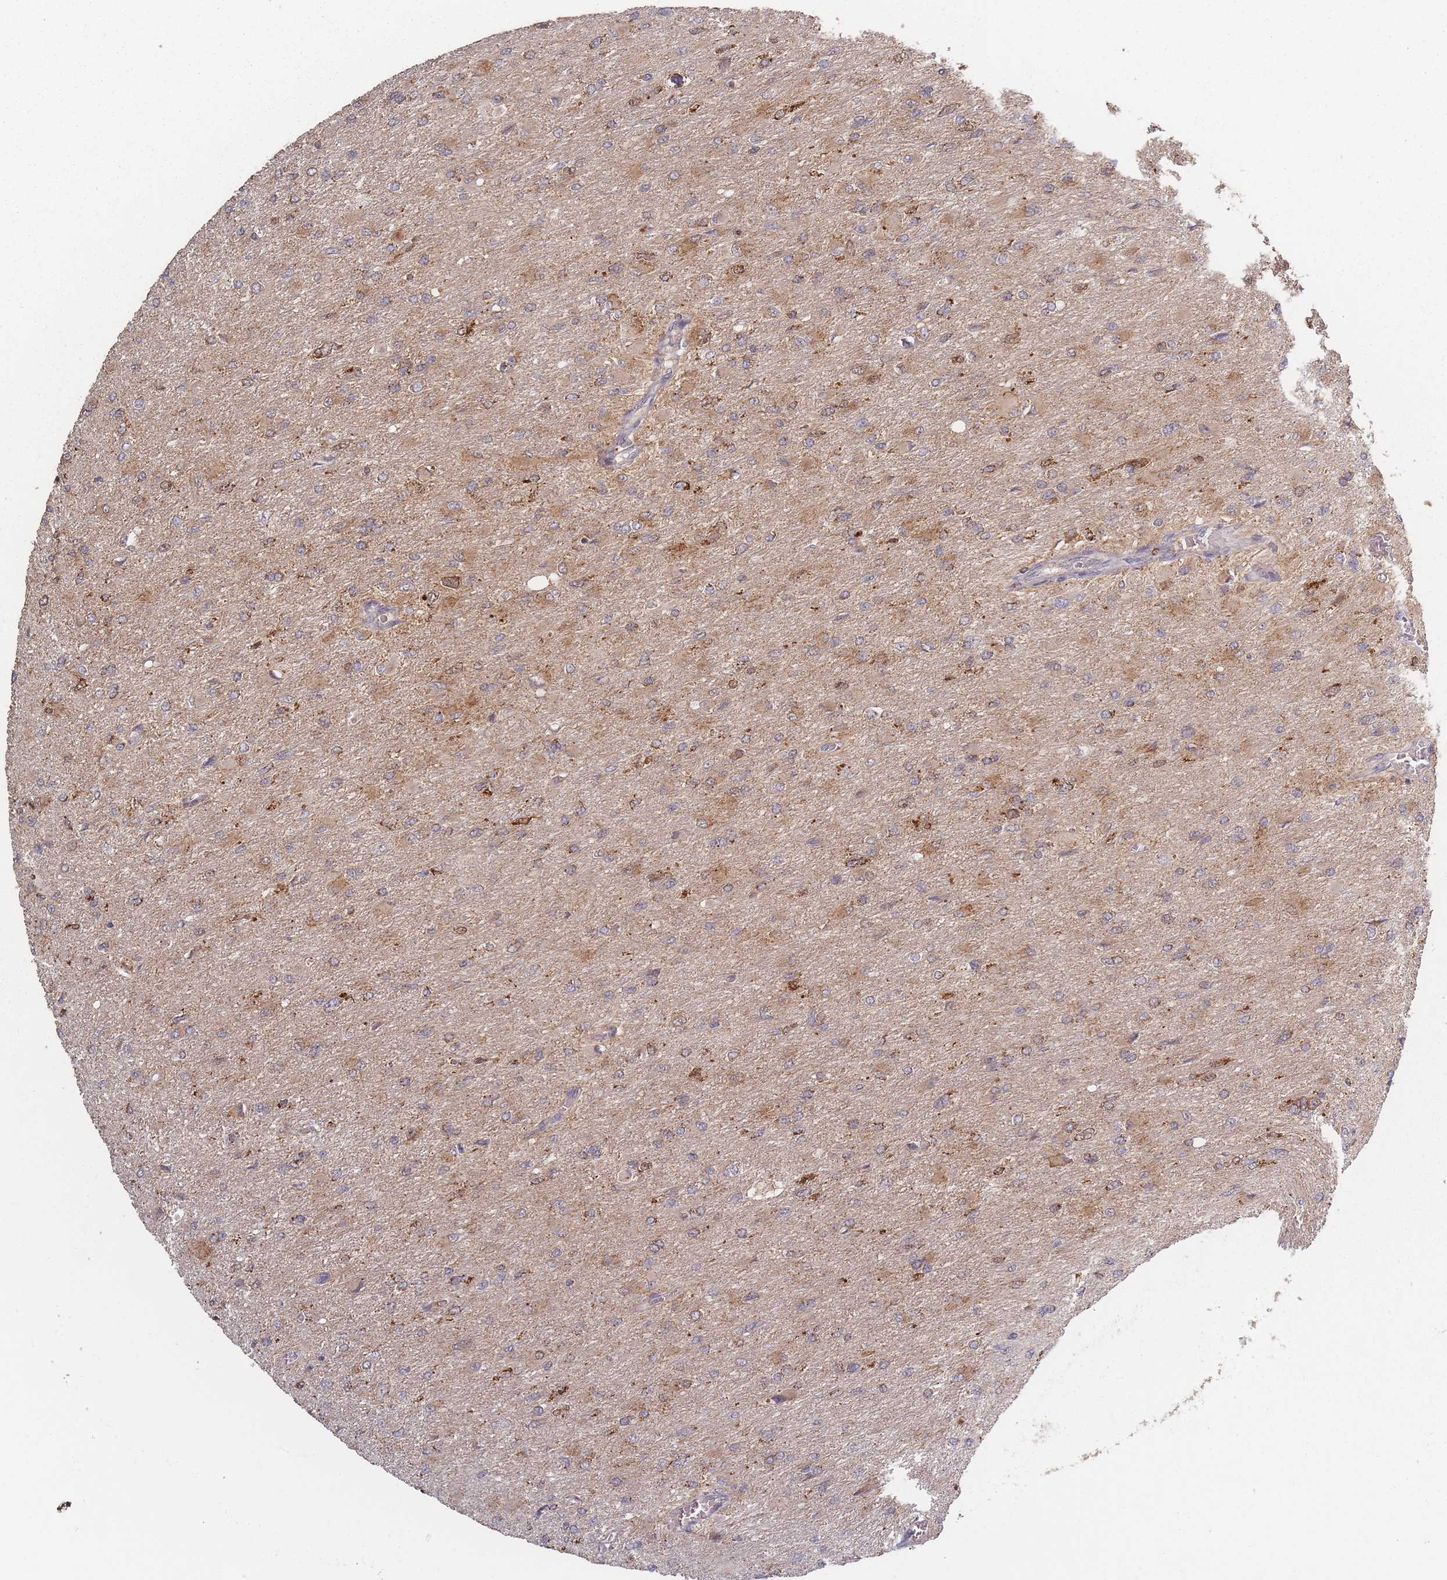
{"staining": {"intensity": "weak", "quantity": "25%-75%", "location": "cytoplasmic/membranous"}, "tissue": "glioma", "cell_type": "Tumor cells", "image_type": "cancer", "snomed": [{"axis": "morphology", "description": "Glioma, malignant, High grade"}, {"axis": "topography", "description": "Cerebral cortex"}], "caption": "This photomicrograph reveals immunohistochemistry staining of glioma, with low weak cytoplasmic/membranous staining in approximately 25%-75% of tumor cells.", "gene": "LYRM7", "patient": {"sex": "female", "age": 36}}